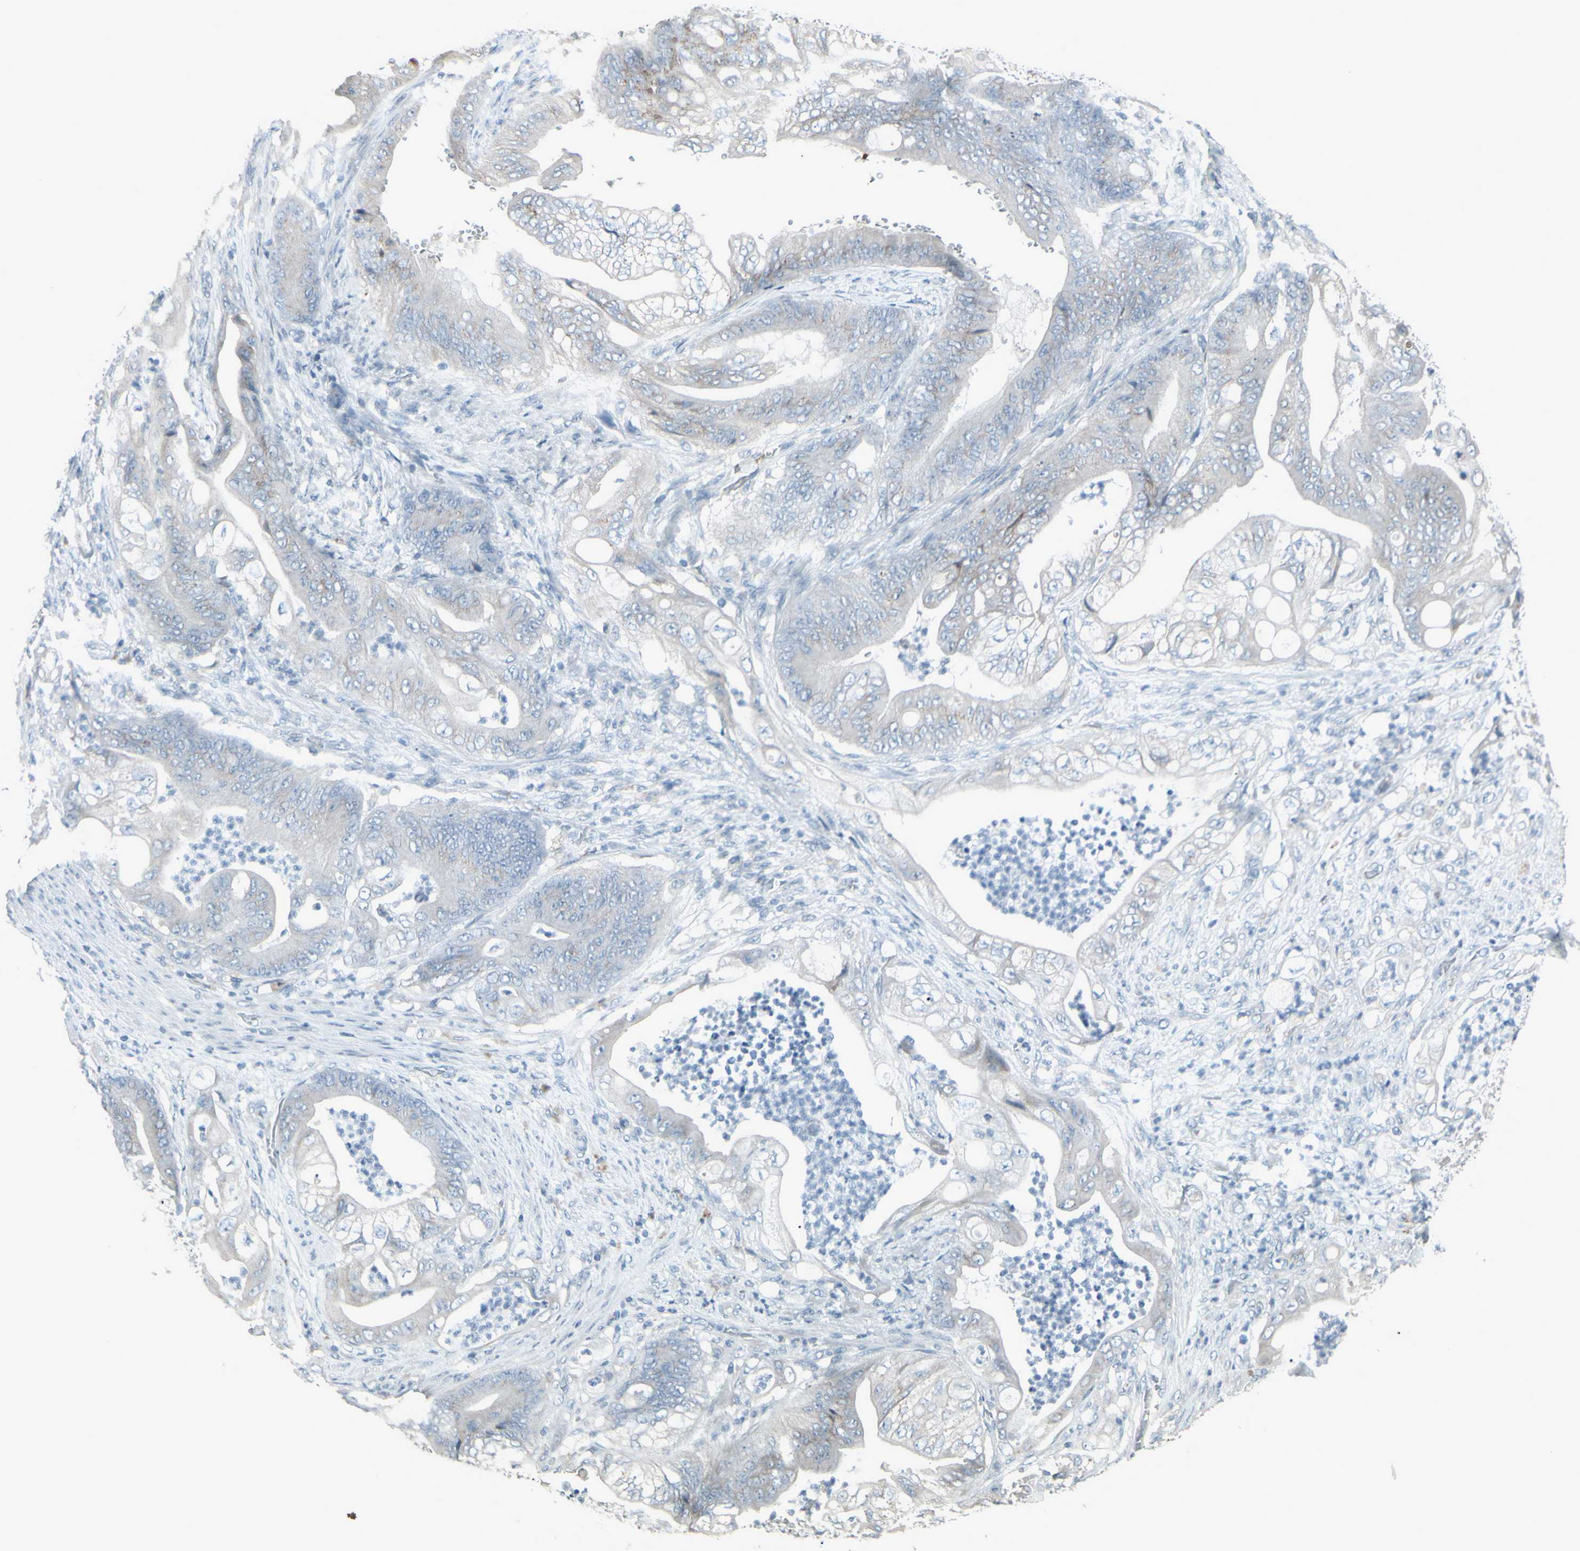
{"staining": {"intensity": "weak", "quantity": "<25%", "location": "cytoplasmic/membranous"}, "tissue": "stomach cancer", "cell_type": "Tumor cells", "image_type": "cancer", "snomed": [{"axis": "morphology", "description": "Adenocarcinoma, NOS"}, {"axis": "topography", "description": "Stomach"}], "caption": "IHC of stomach cancer (adenocarcinoma) reveals no expression in tumor cells. (DAB immunohistochemistry (IHC) visualized using brightfield microscopy, high magnification).", "gene": "CD79B", "patient": {"sex": "female", "age": 73}}